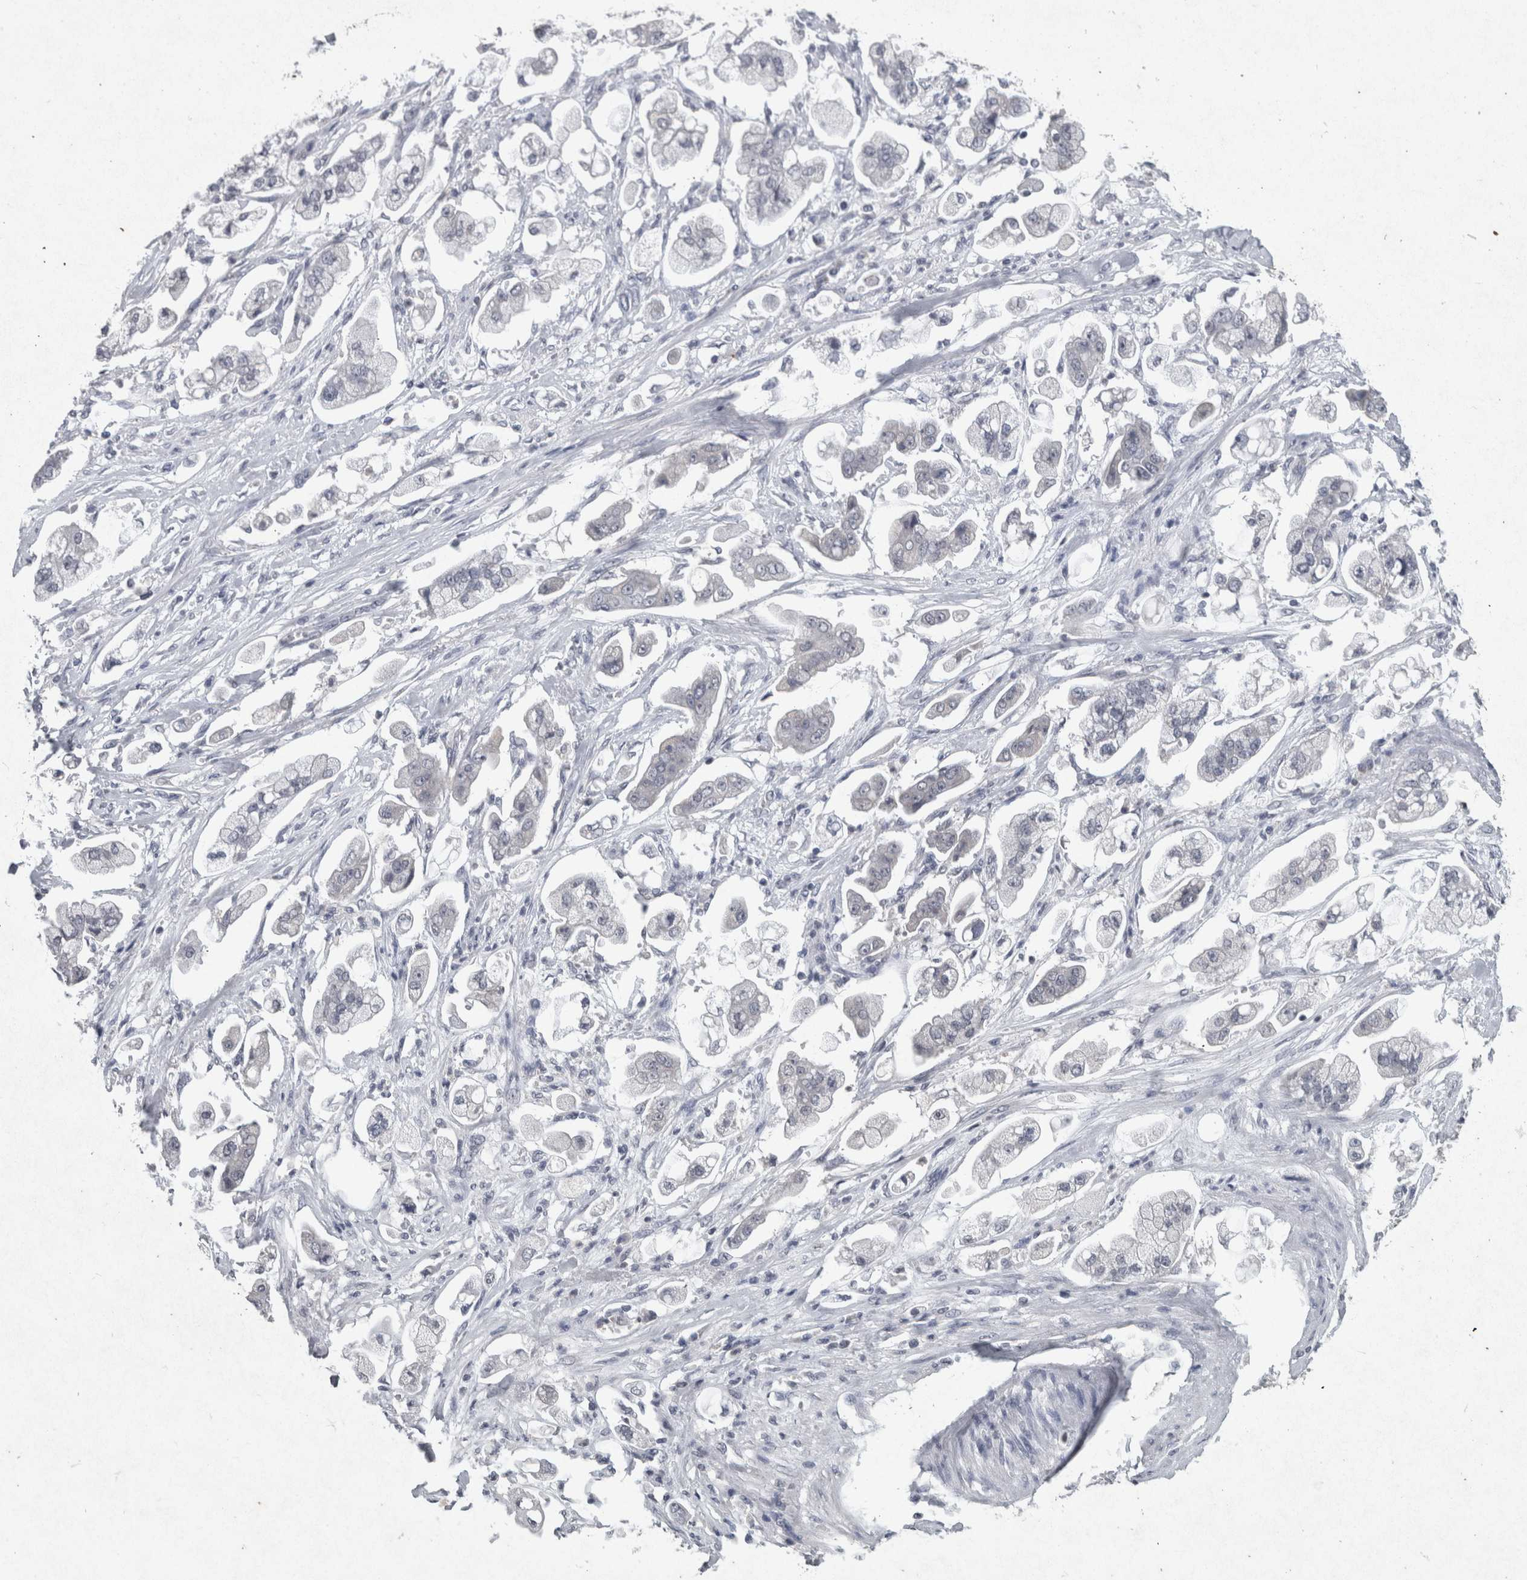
{"staining": {"intensity": "negative", "quantity": "none", "location": "none"}, "tissue": "stomach cancer", "cell_type": "Tumor cells", "image_type": "cancer", "snomed": [{"axis": "morphology", "description": "Adenocarcinoma, NOS"}, {"axis": "topography", "description": "Stomach"}], "caption": "DAB immunohistochemical staining of adenocarcinoma (stomach) exhibits no significant expression in tumor cells. (Immunohistochemistry (ihc), brightfield microscopy, high magnification).", "gene": "WNT7A", "patient": {"sex": "male", "age": 62}}